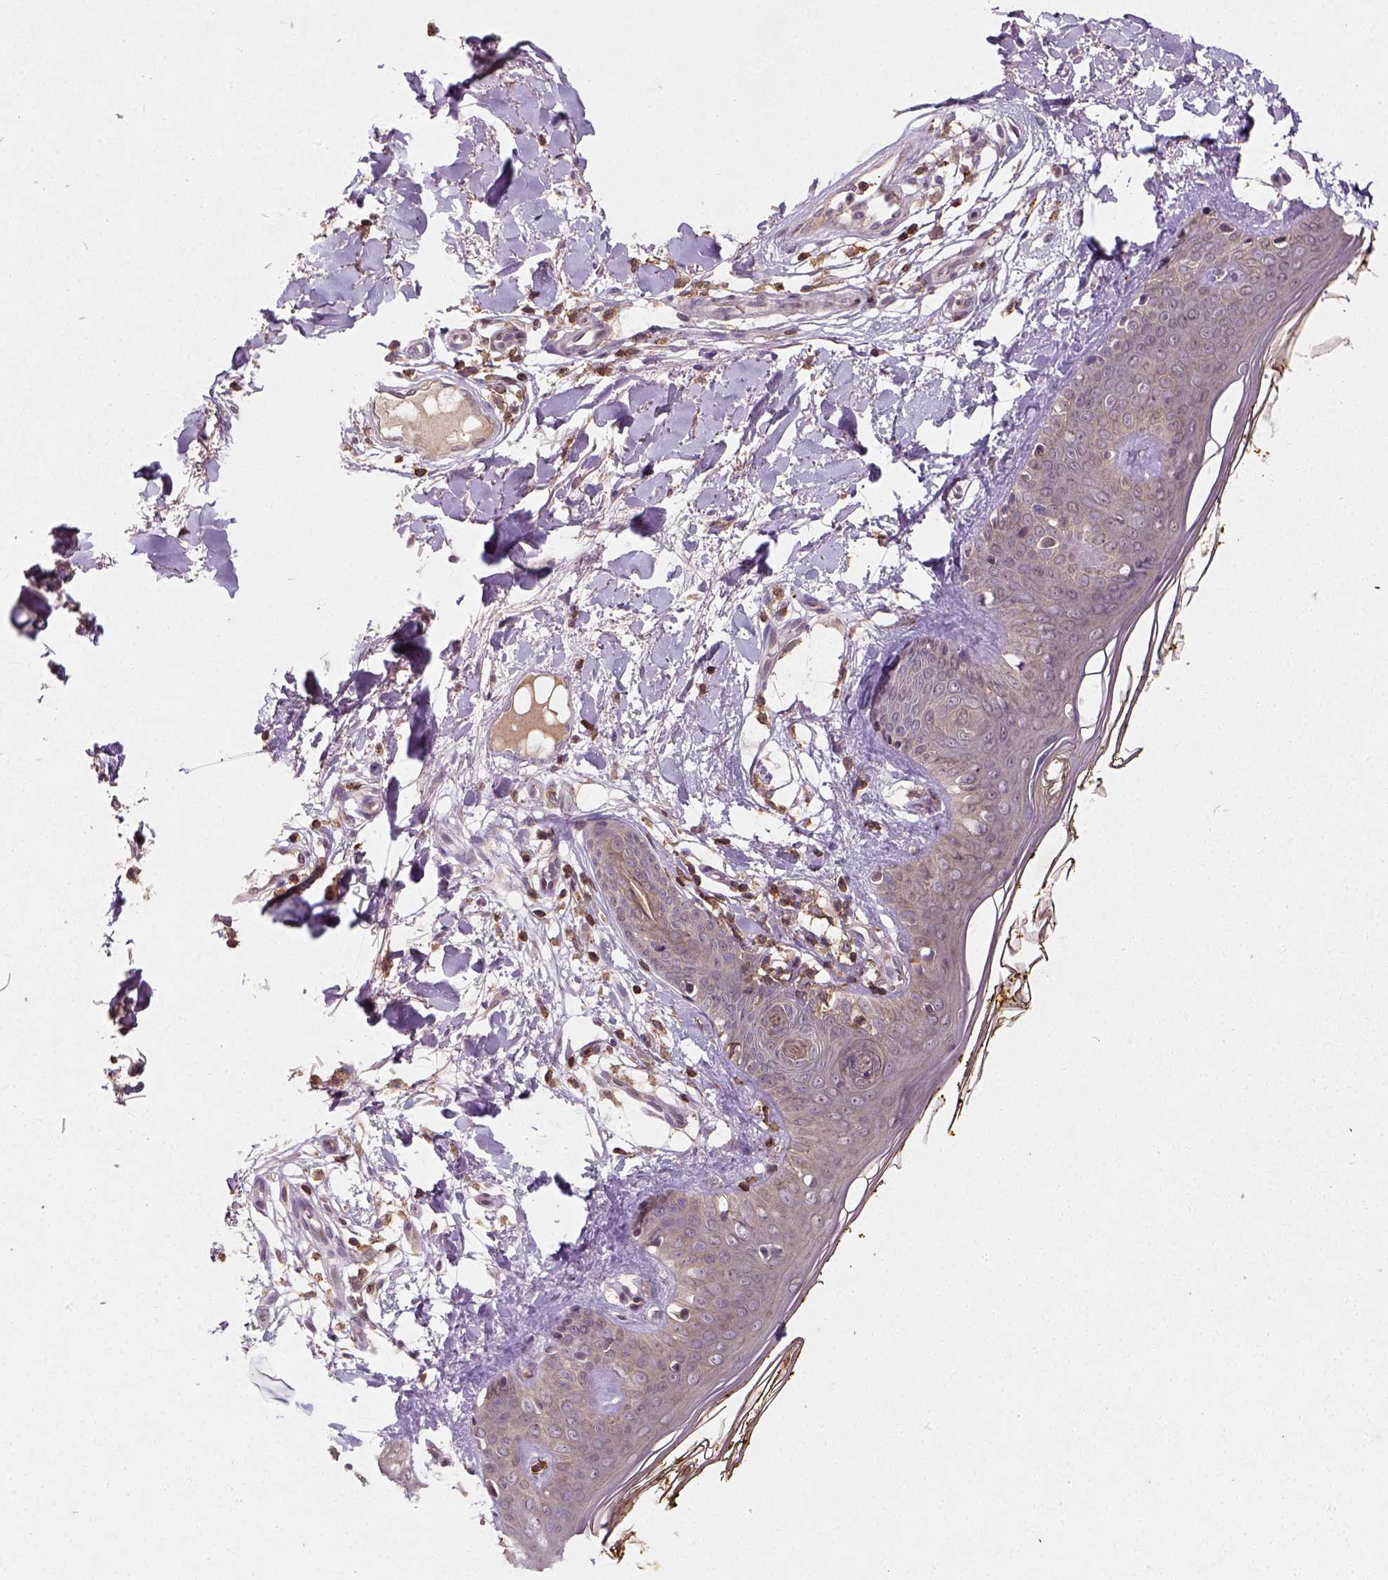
{"staining": {"intensity": "negative", "quantity": "none", "location": "none"}, "tissue": "skin", "cell_type": "Fibroblasts", "image_type": "normal", "snomed": [{"axis": "morphology", "description": "Normal tissue, NOS"}, {"axis": "topography", "description": "Skin"}], "caption": "There is no significant expression in fibroblasts of skin. Nuclei are stained in blue.", "gene": "CAMKK1", "patient": {"sex": "female", "age": 34}}